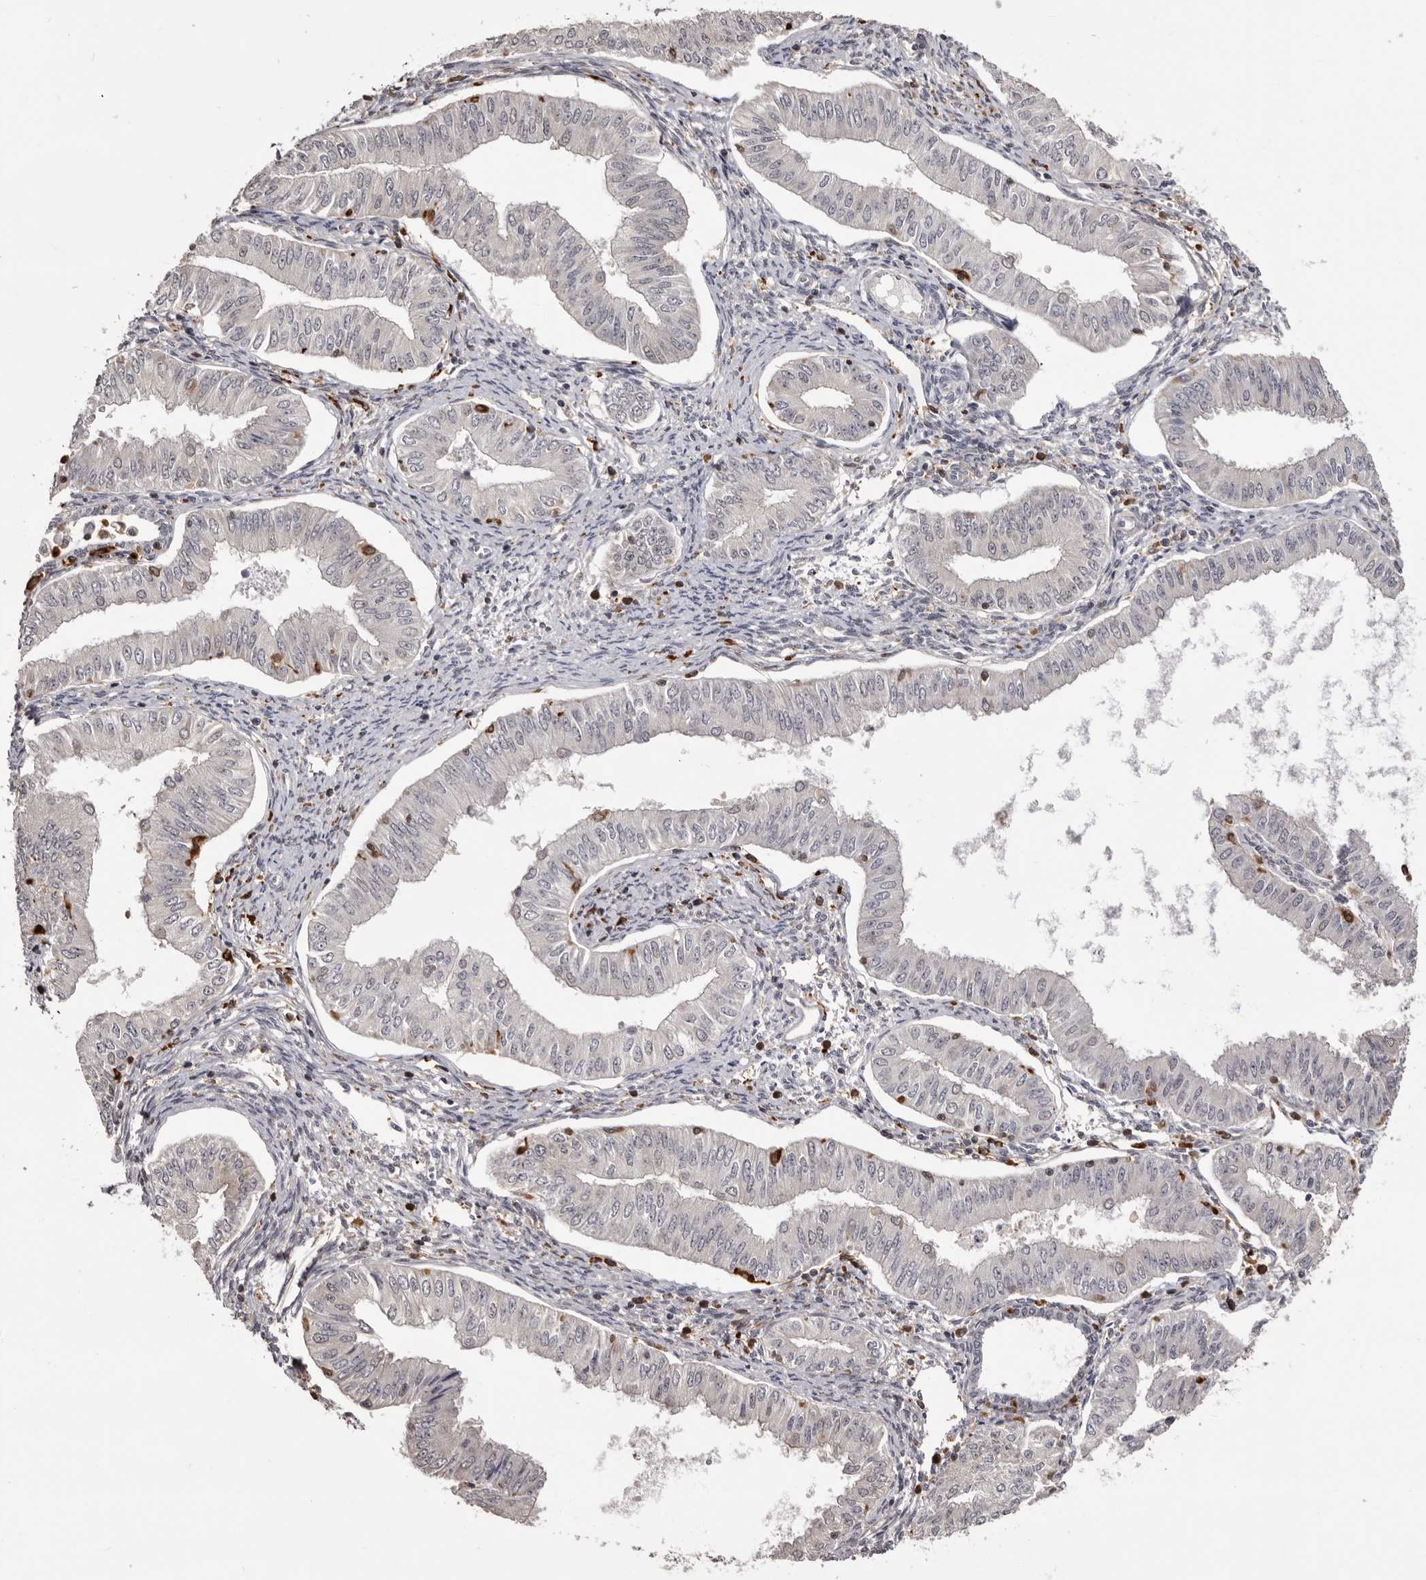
{"staining": {"intensity": "negative", "quantity": "none", "location": "none"}, "tissue": "endometrial cancer", "cell_type": "Tumor cells", "image_type": "cancer", "snomed": [{"axis": "morphology", "description": "Normal tissue, NOS"}, {"axis": "morphology", "description": "Adenocarcinoma, NOS"}, {"axis": "topography", "description": "Endometrium"}], "caption": "Immunohistochemical staining of human adenocarcinoma (endometrial) reveals no significant positivity in tumor cells.", "gene": "TNNI1", "patient": {"sex": "female", "age": 53}}